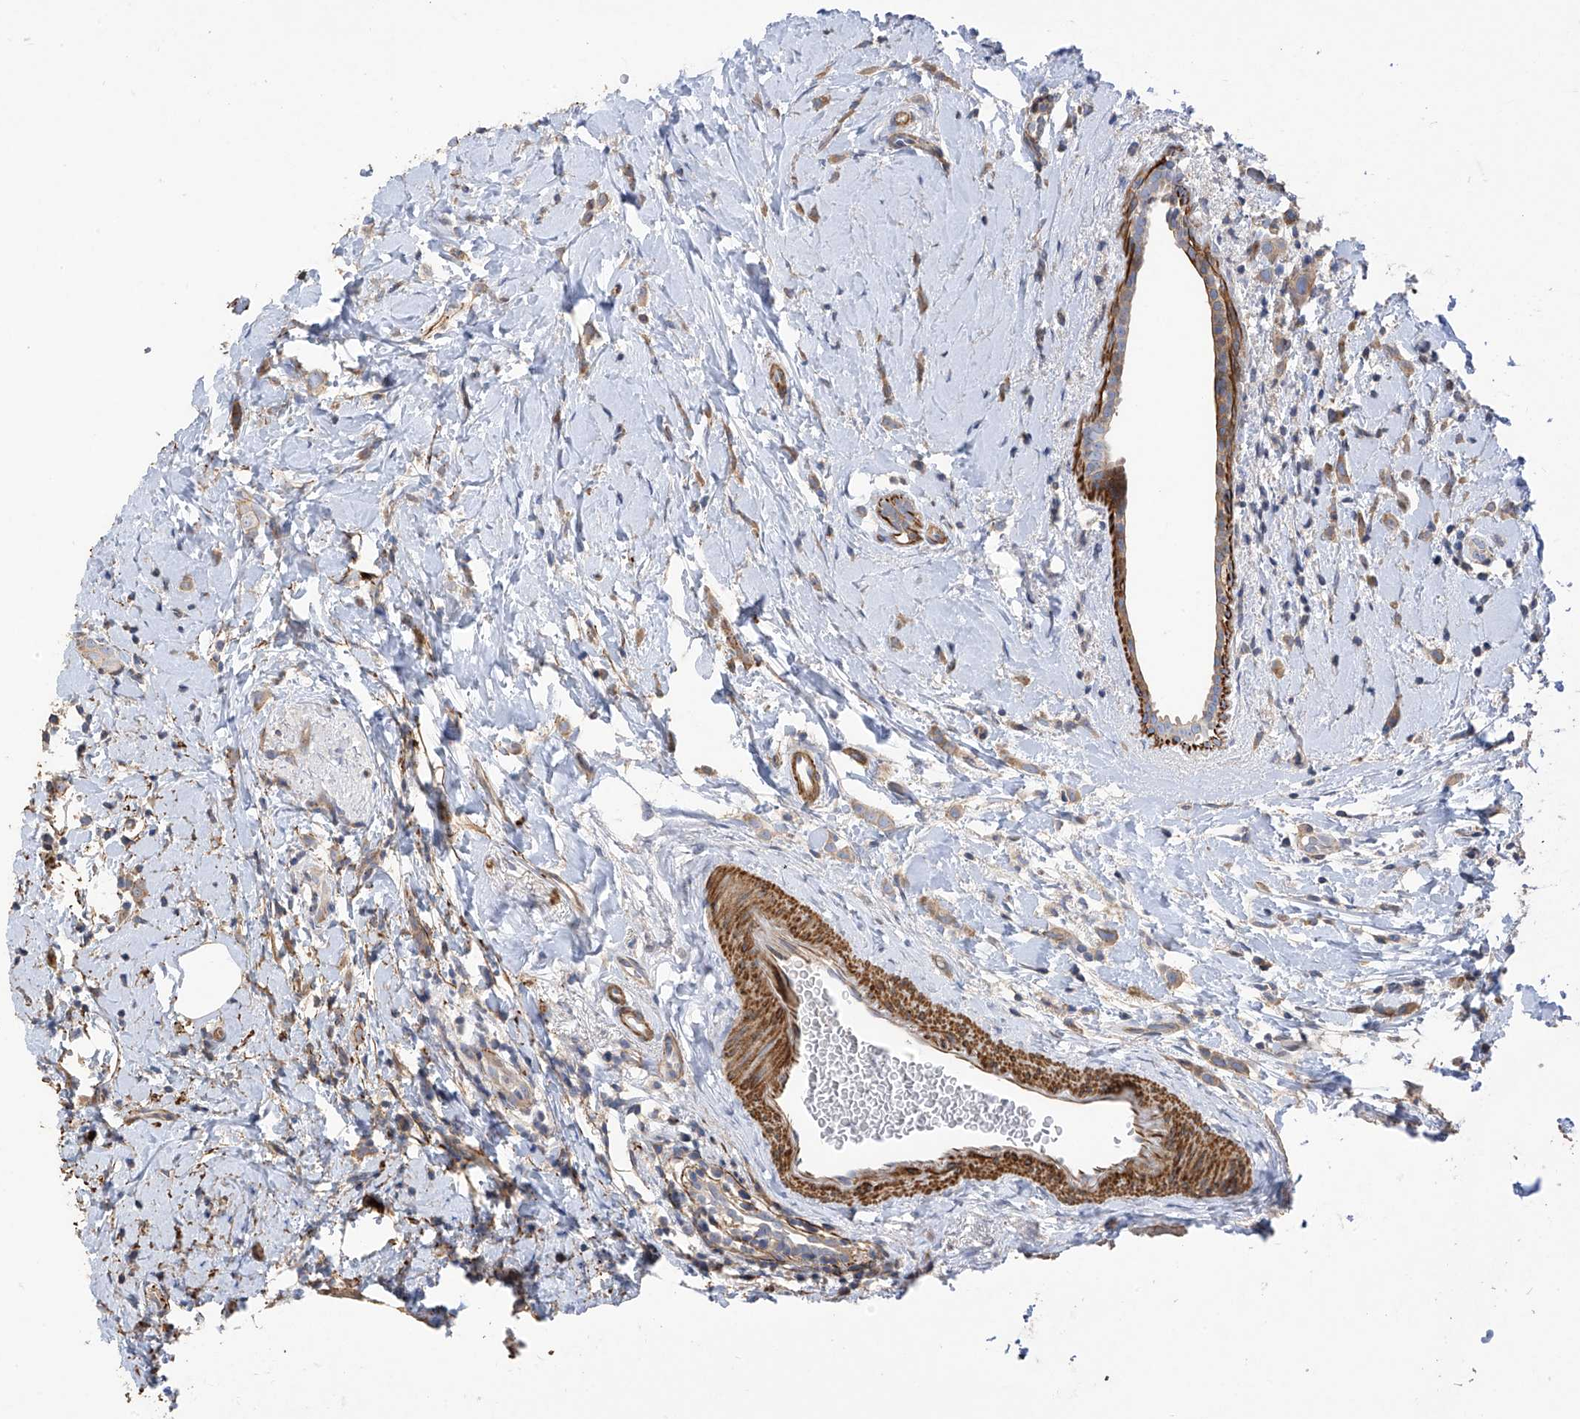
{"staining": {"intensity": "weak", "quantity": "<25%", "location": "cytoplasmic/membranous"}, "tissue": "breast cancer", "cell_type": "Tumor cells", "image_type": "cancer", "snomed": [{"axis": "morphology", "description": "Lobular carcinoma"}, {"axis": "topography", "description": "Breast"}], "caption": "Tumor cells are negative for brown protein staining in breast cancer (lobular carcinoma).", "gene": "SLC43A3", "patient": {"sex": "female", "age": 47}}